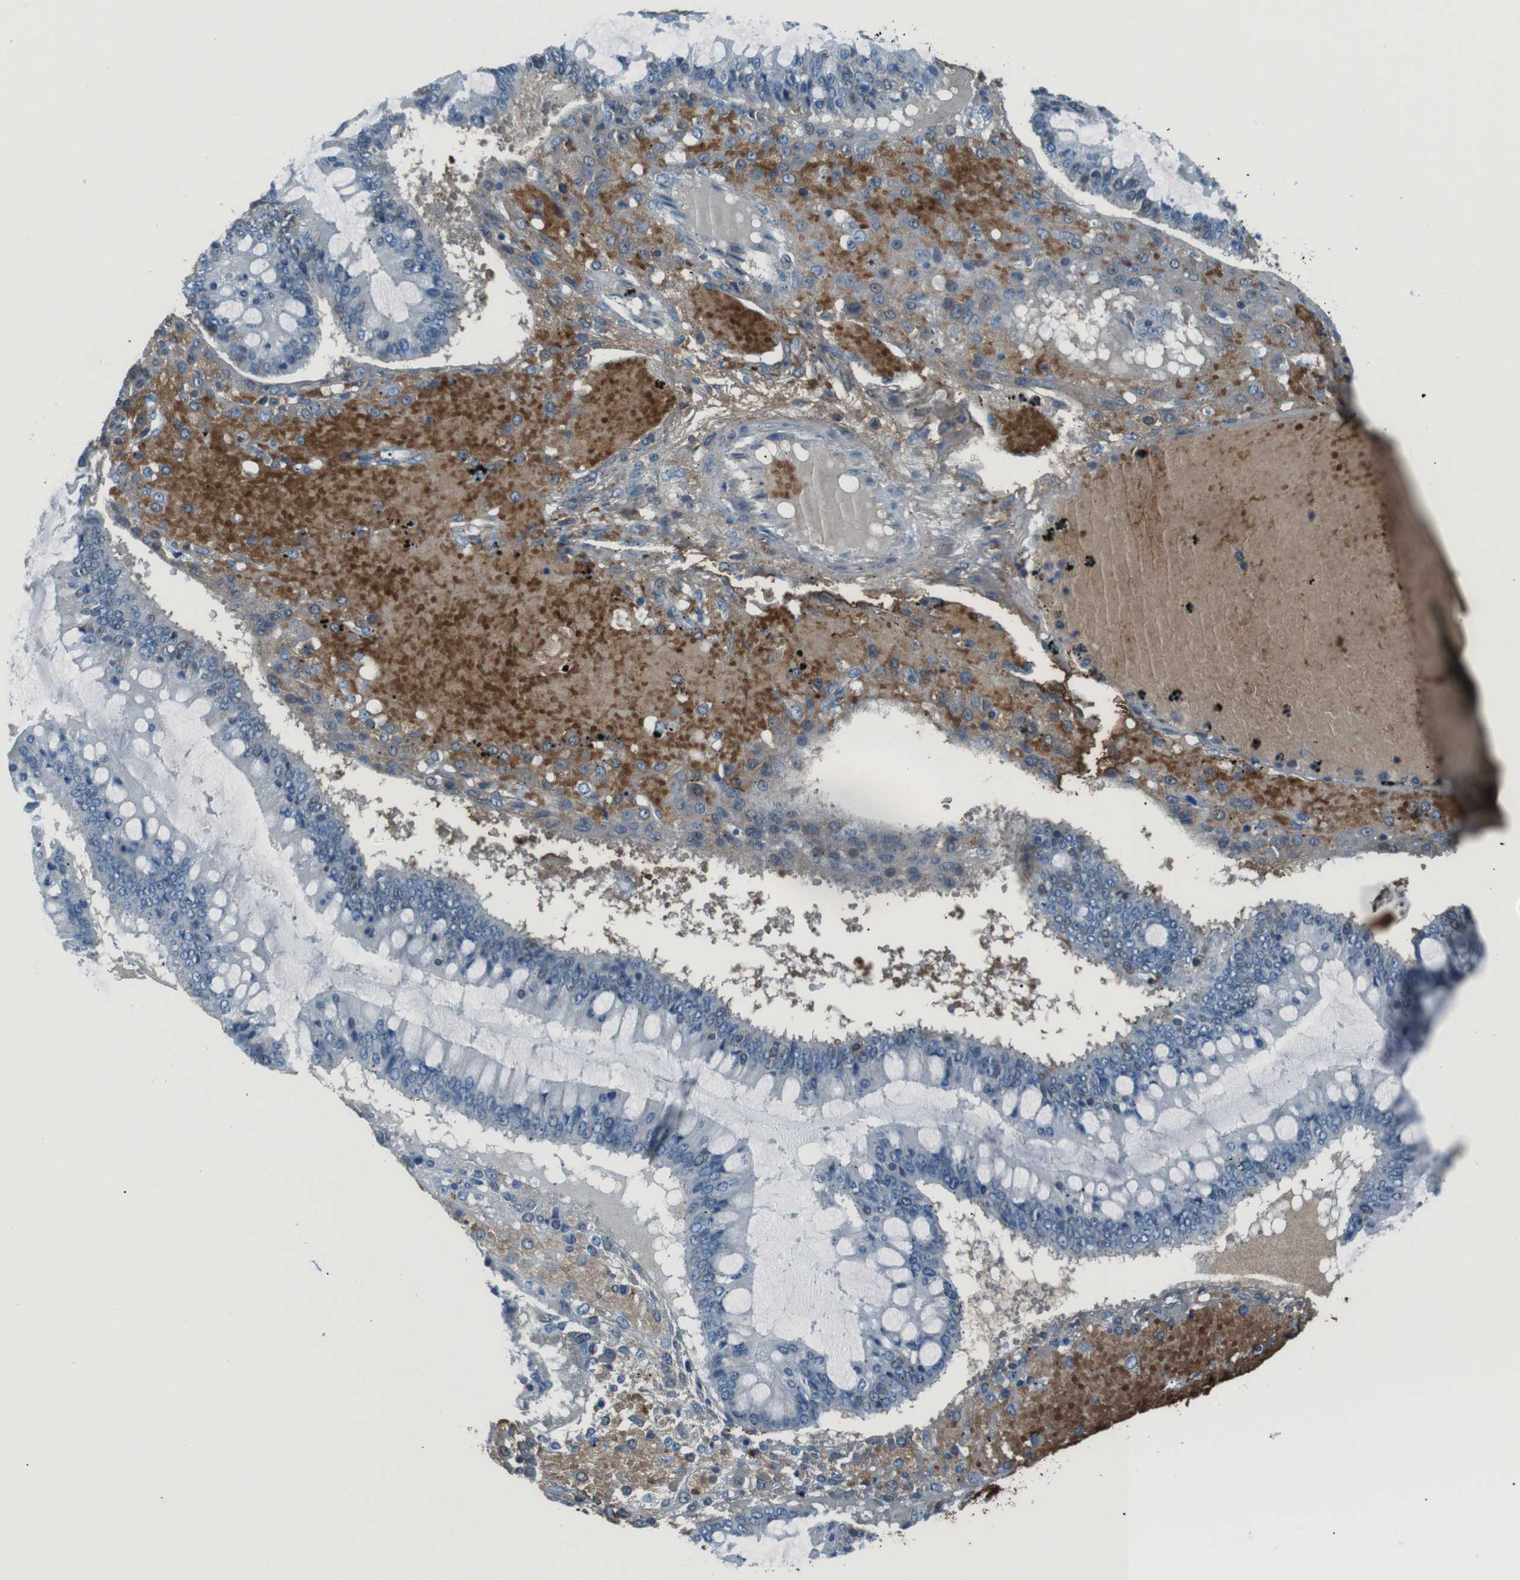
{"staining": {"intensity": "negative", "quantity": "none", "location": "none"}, "tissue": "ovarian cancer", "cell_type": "Tumor cells", "image_type": "cancer", "snomed": [{"axis": "morphology", "description": "Cystadenocarcinoma, mucinous, NOS"}, {"axis": "topography", "description": "Ovary"}], "caption": "Tumor cells show no significant staining in mucinous cystadenocarcinoma (ovarian).", "gene": "ST6GAL1", "patient": {"sex": "female", "age": 73}}